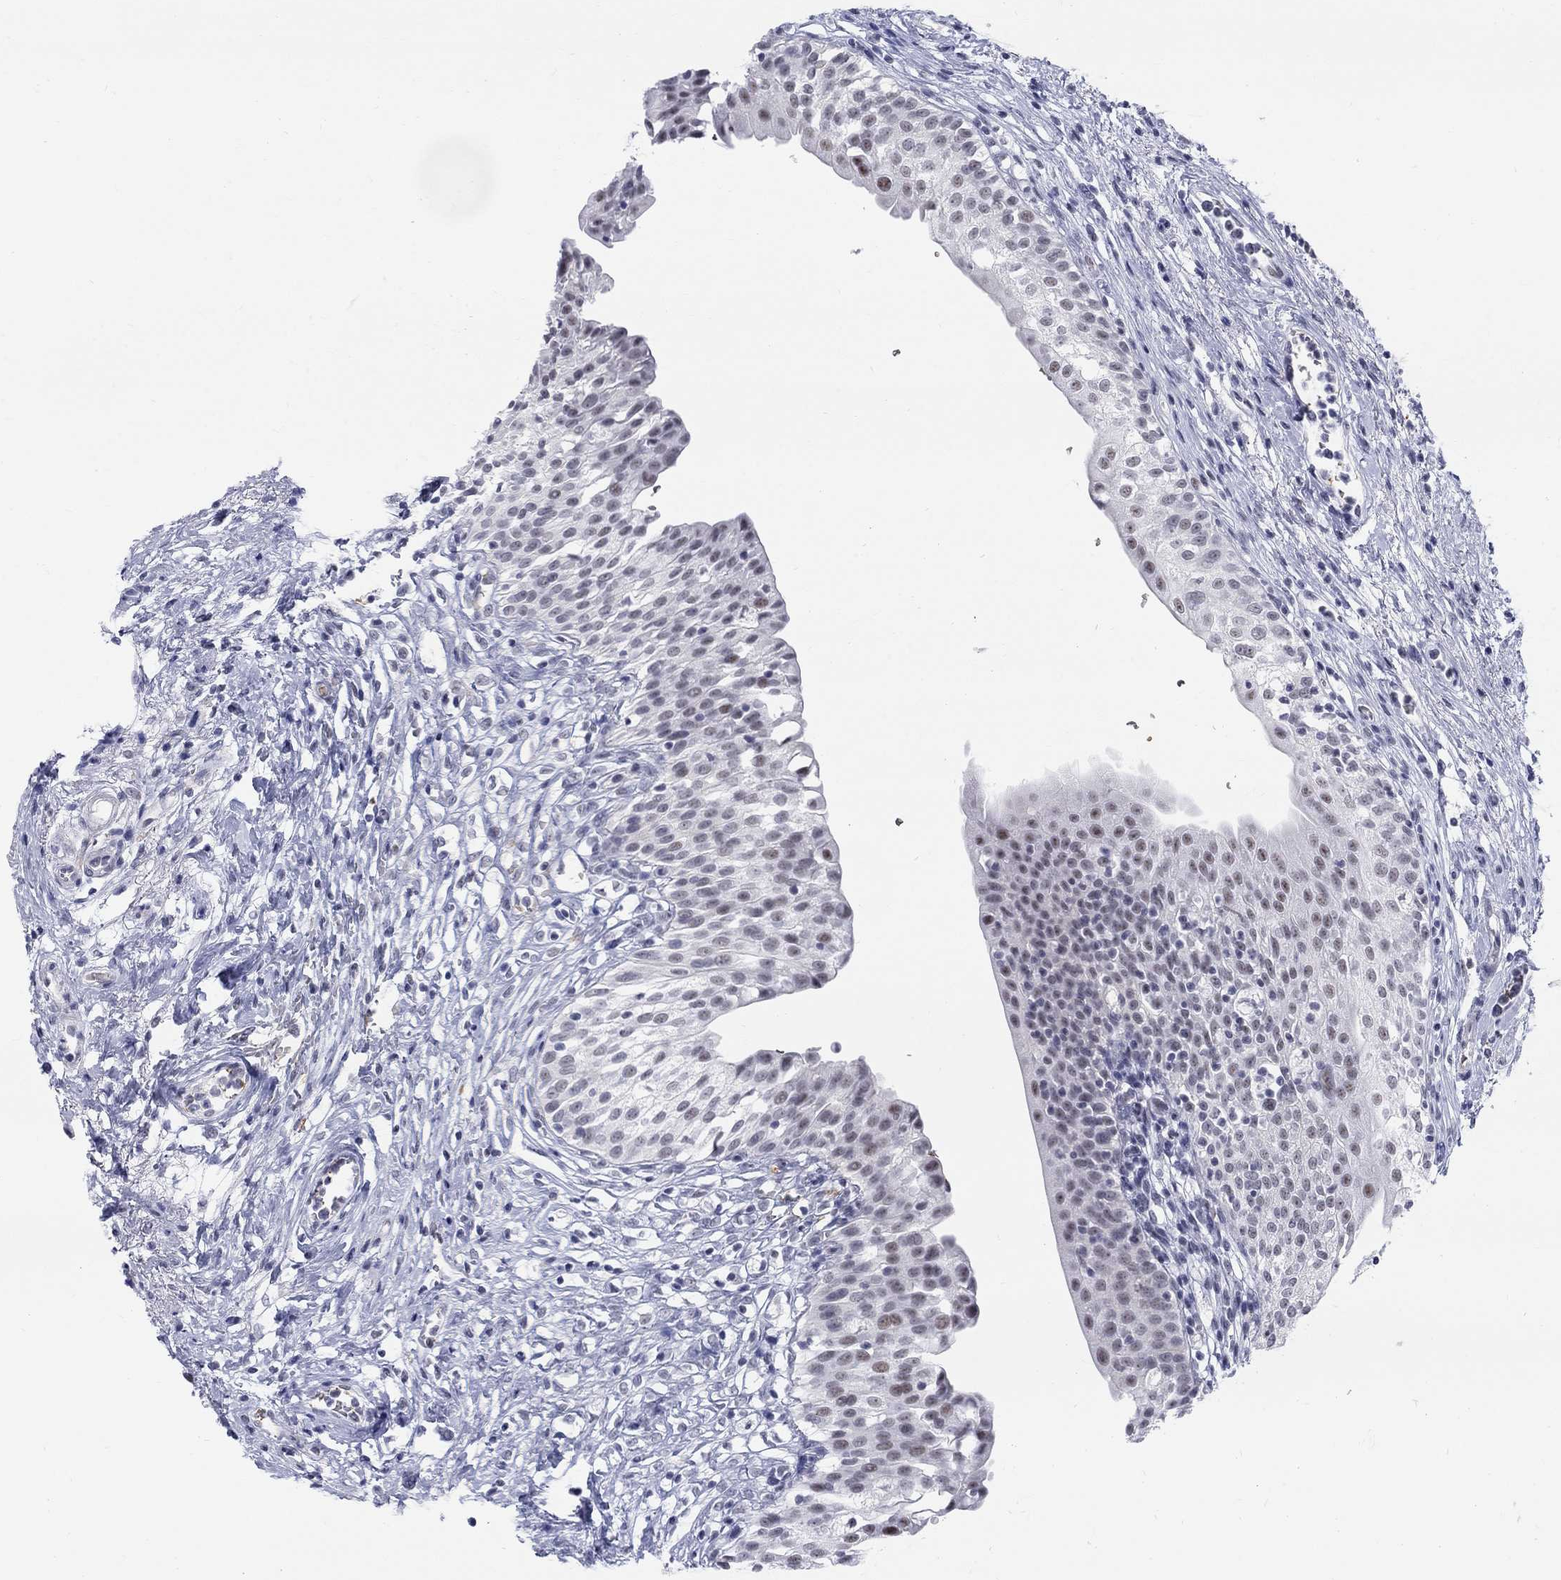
{"staining": {"intensity": "weak", "quantity": "<25%", "location": "nuclear"}, "tissue": "urinary bladder", "cell_type": "Urothelial cells", "image_type": "normal", "snomed": [{"axis": "morphology", "description": "Normal tissue, NOS"}, {"axis": "topography", "description": "Urinary bladder"}], "caption": "Micrograph shows no significant protein staining in urothelial cells of normal urinary bladder.", "gene": "DMTN", "patient": {"sex": "male", "age": 76}}